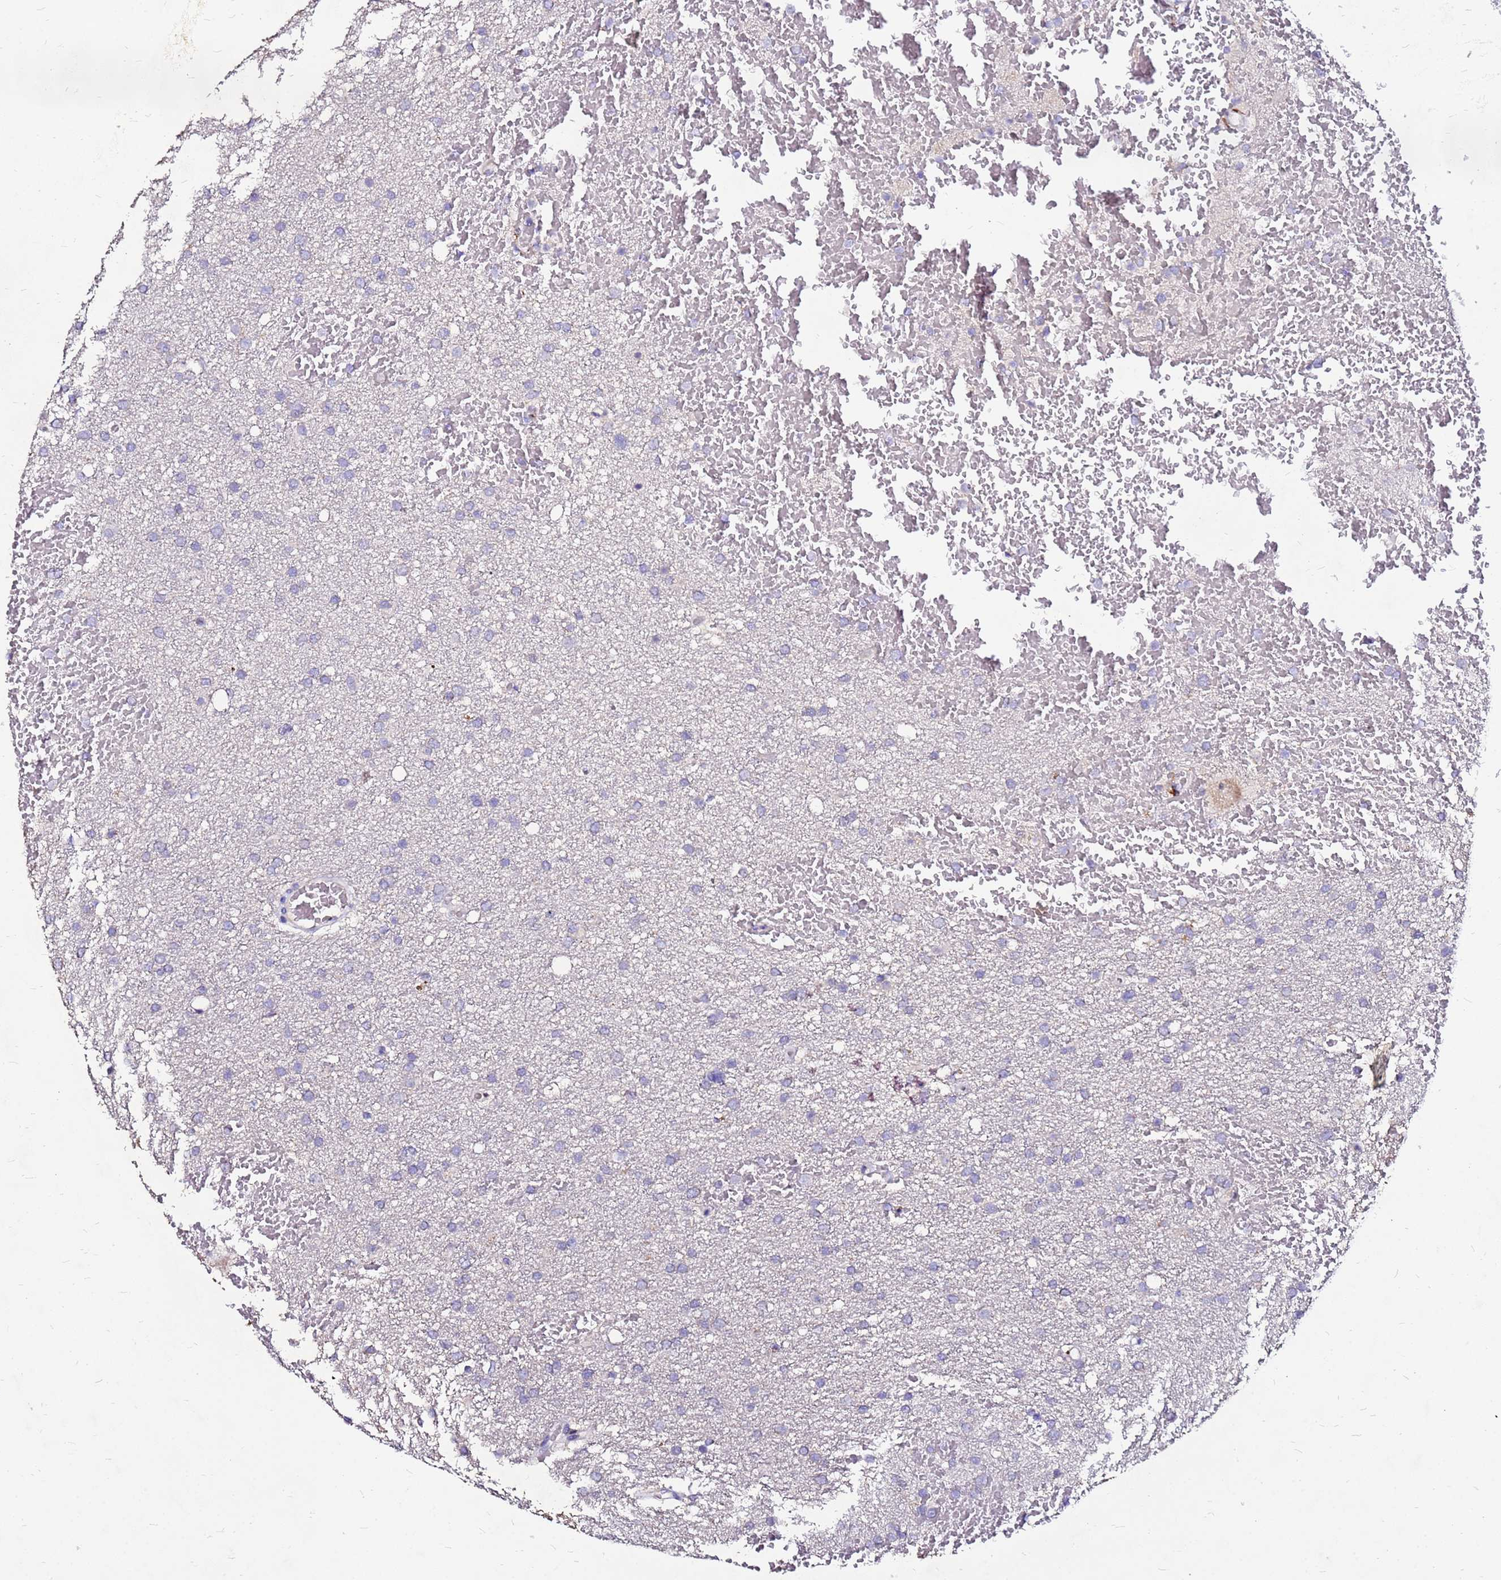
{"staining": {"intensity": "negative", "quantity": "none", "location": "none"}, "tissue": "glioma", "cell_type": "Tumor cells", "image_type": "cancer", "snomed": [{"axis": "morphology", "description": "Glioma, malignant, High grade"}, {"axis": "topography", "description": "Cerebral cortex"}], "caption": "Glioma stained for a protein using IHC shows no staining tumor cells.", "gene": "FAM183A", "patient": {"sex": "female", "age": 36}}